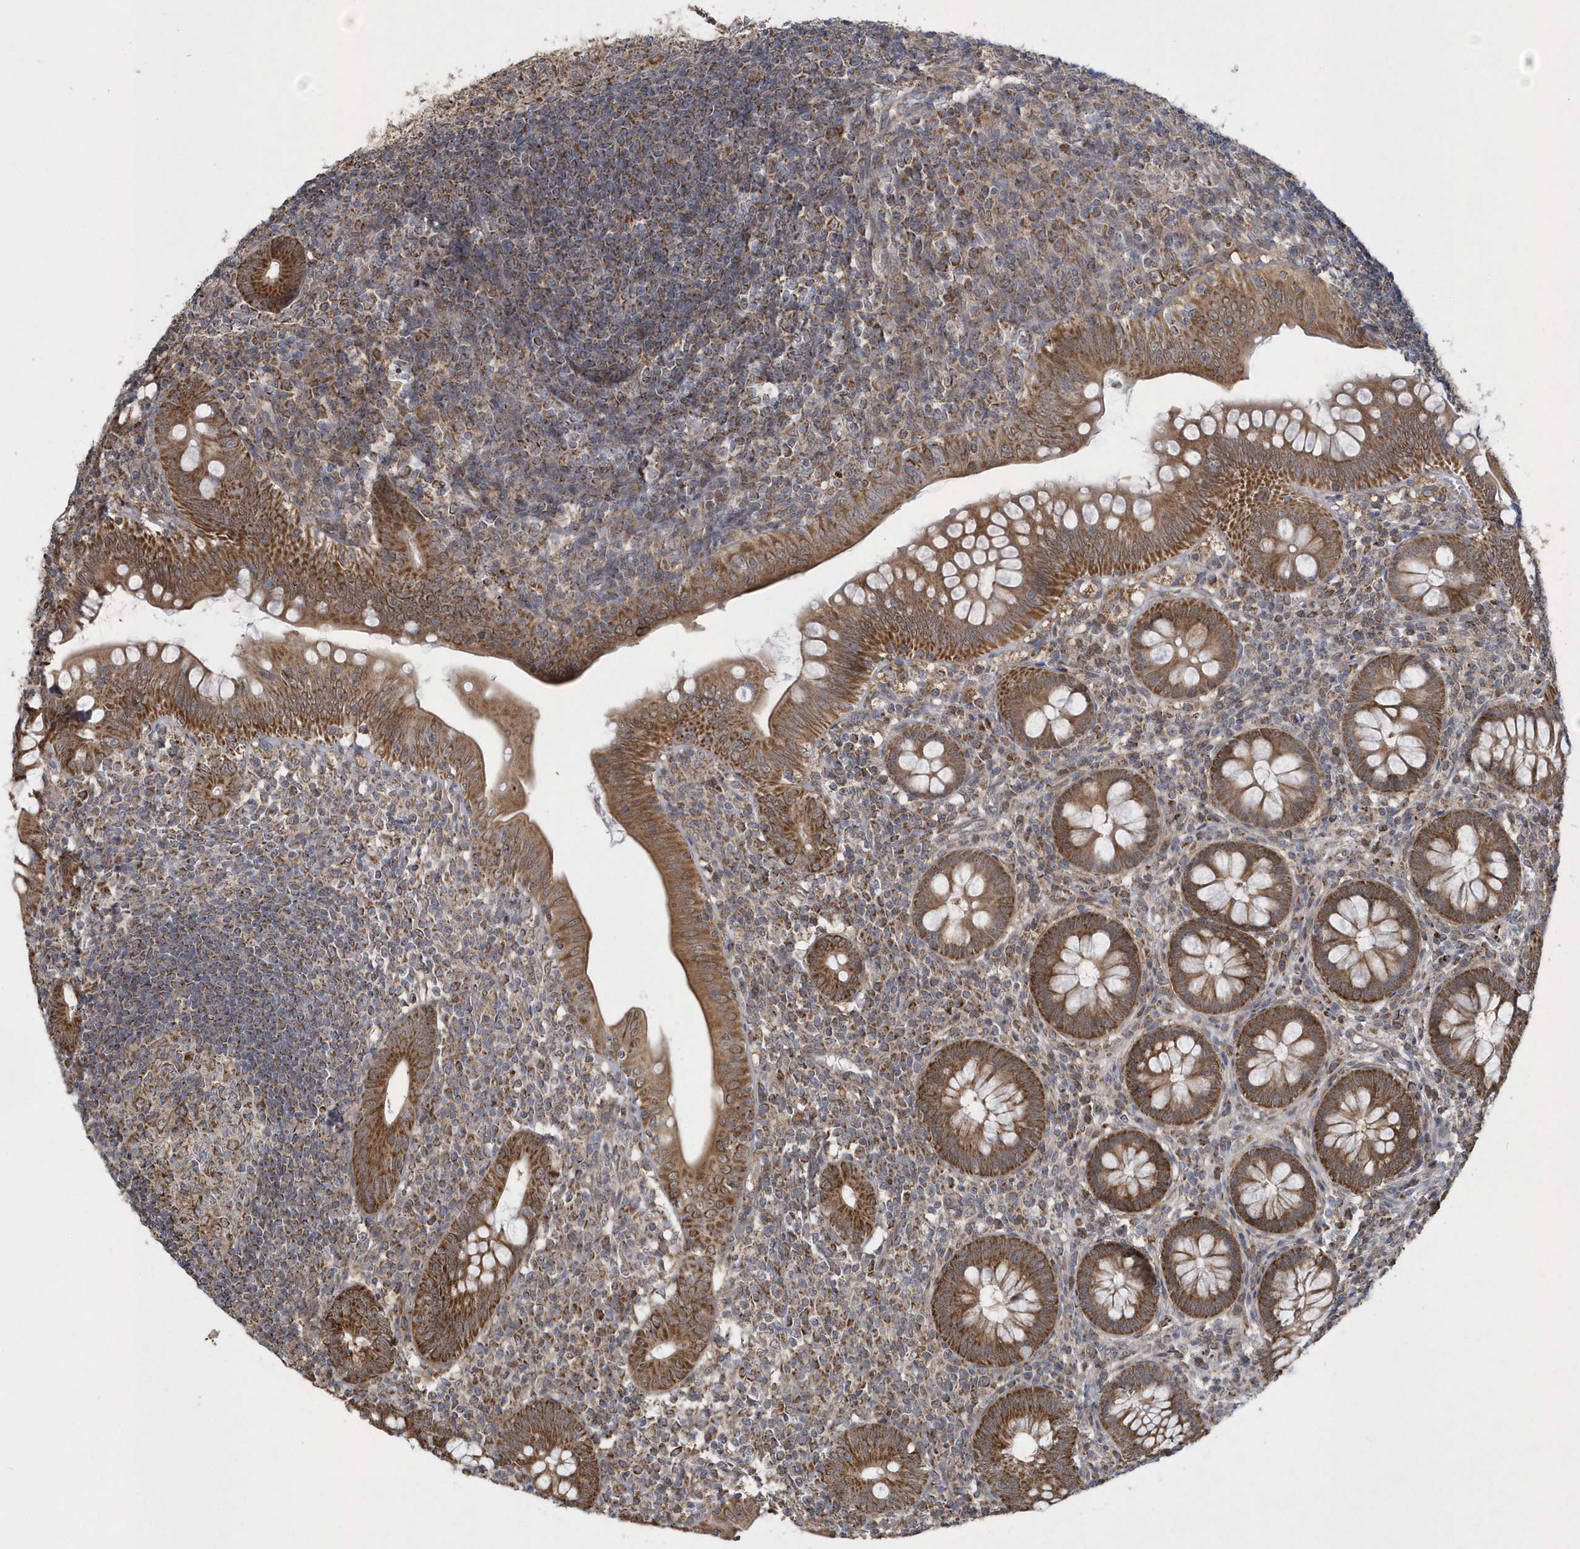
{"staining": {"intensity": "strong", "quantity": ">75%", "location": "cytoplasmic/membranous"}, "tissue": "appendix", "cell_type": "Glandular cells", "image_type": "normal", "snomed": [{"axis": "morphology", "description": "Normal tissue, NOS"}, {"axis": "topography", "description": "Appendix"}], "caption": "This histopathology image demonstrates immunohistochemistry staining of normal human appendix, with high strong cytoplasmic/membranous expression in about >75% of glandular cells.", "gene": "SLX9", "patient": {"sex": "male", "age": 14}}